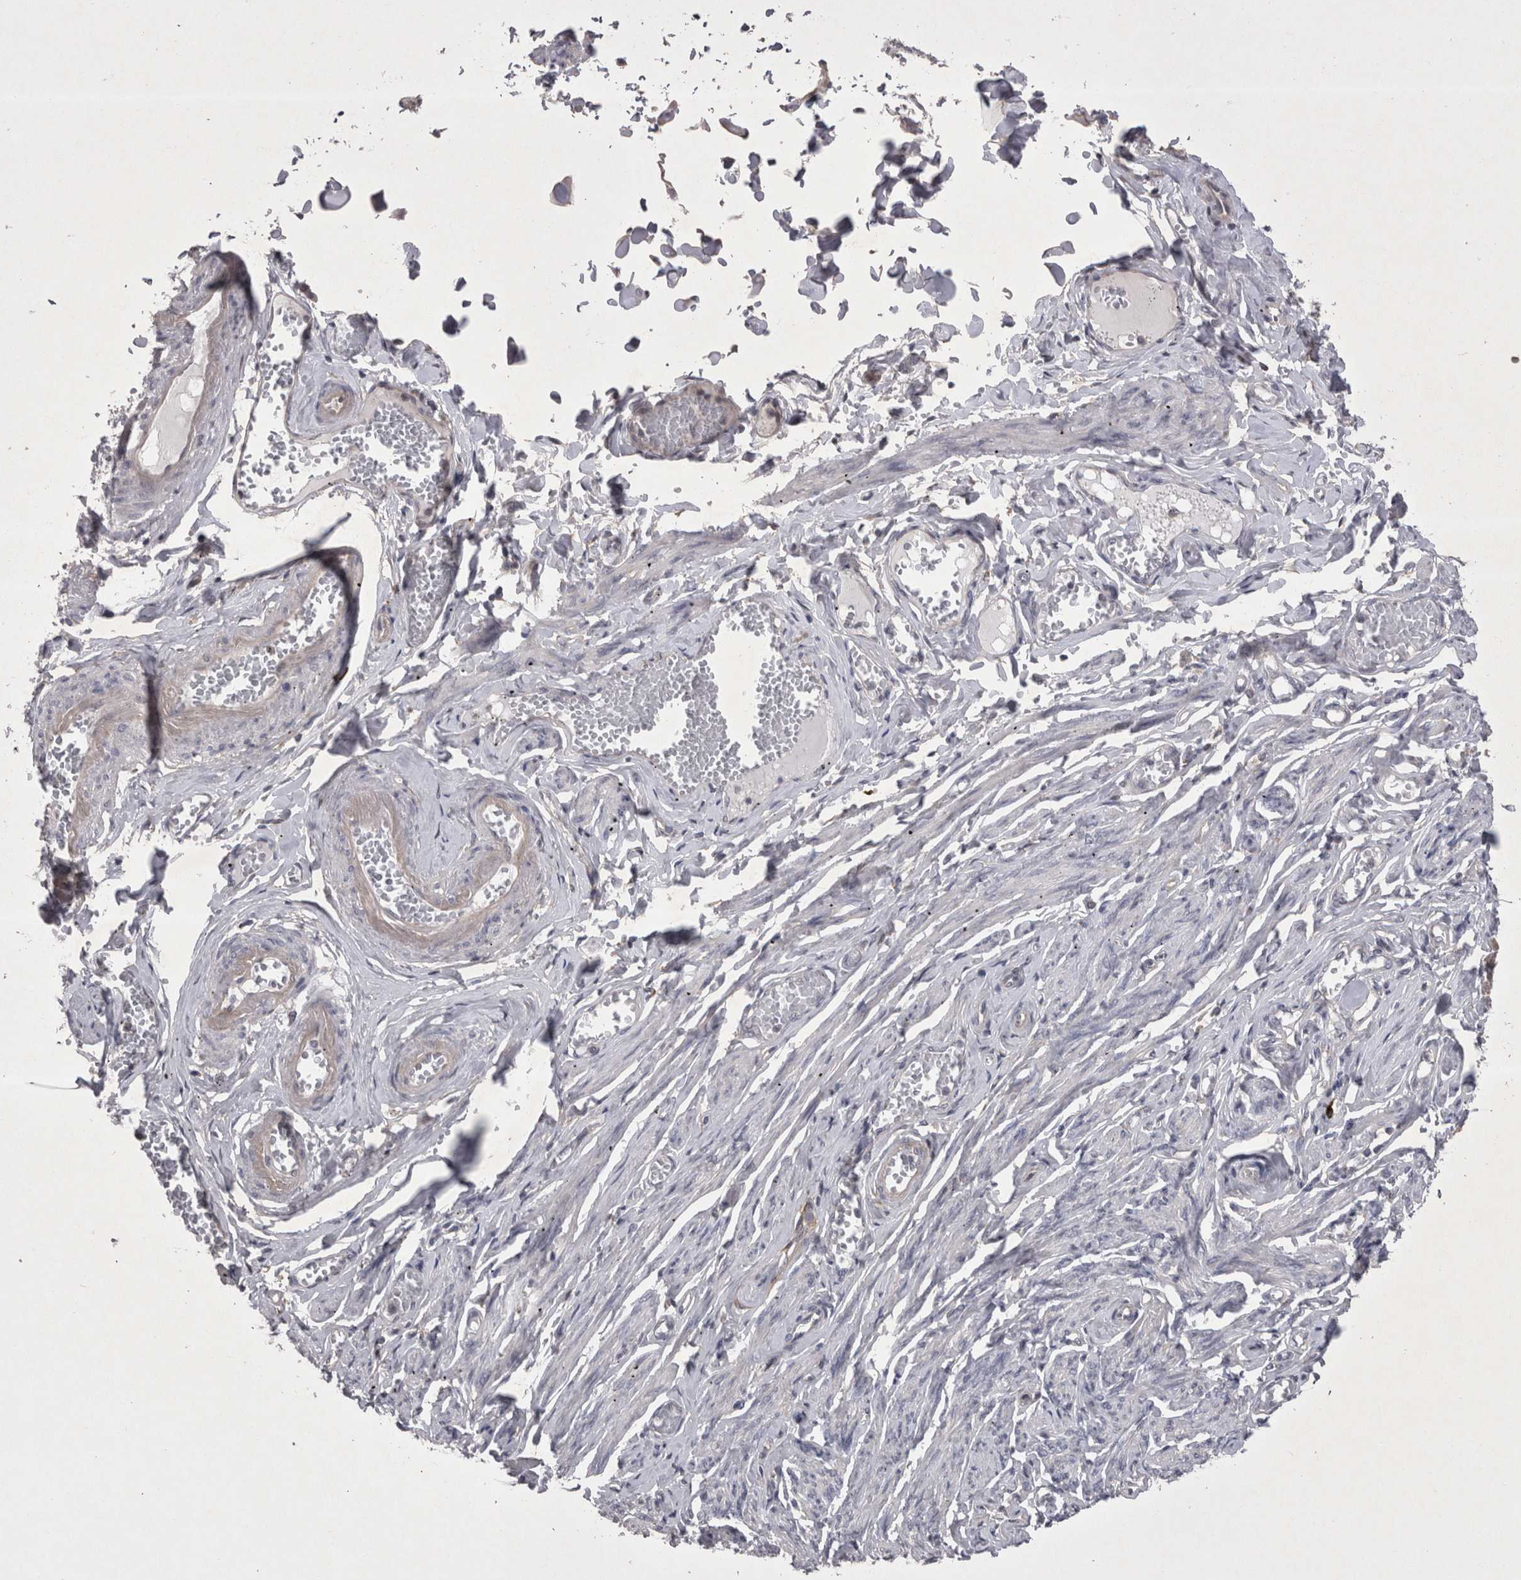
{"staining": {"intensity": "negative", "quantity": "none", "location": "none"}, "tissue": "adipose tissue", "cell_type": "Adipocytes", "image_type": "normal", "snomed": [{"axis": "morphology", "description": "Normal tissue, NOS"}, {"axis": "topography", "description": "Vascular tissue"}, {"axis": "topography", "description": "Fallopian tube"}, {"axis": "topography", "description": "Ovary"}], "caption": "Adipose tissue stained for a protein using immunohistochemistry (IHC) exhibits no expression adipocytes.", "gene": "CTBS", "patient": {"sex": "female", "age": 67}}